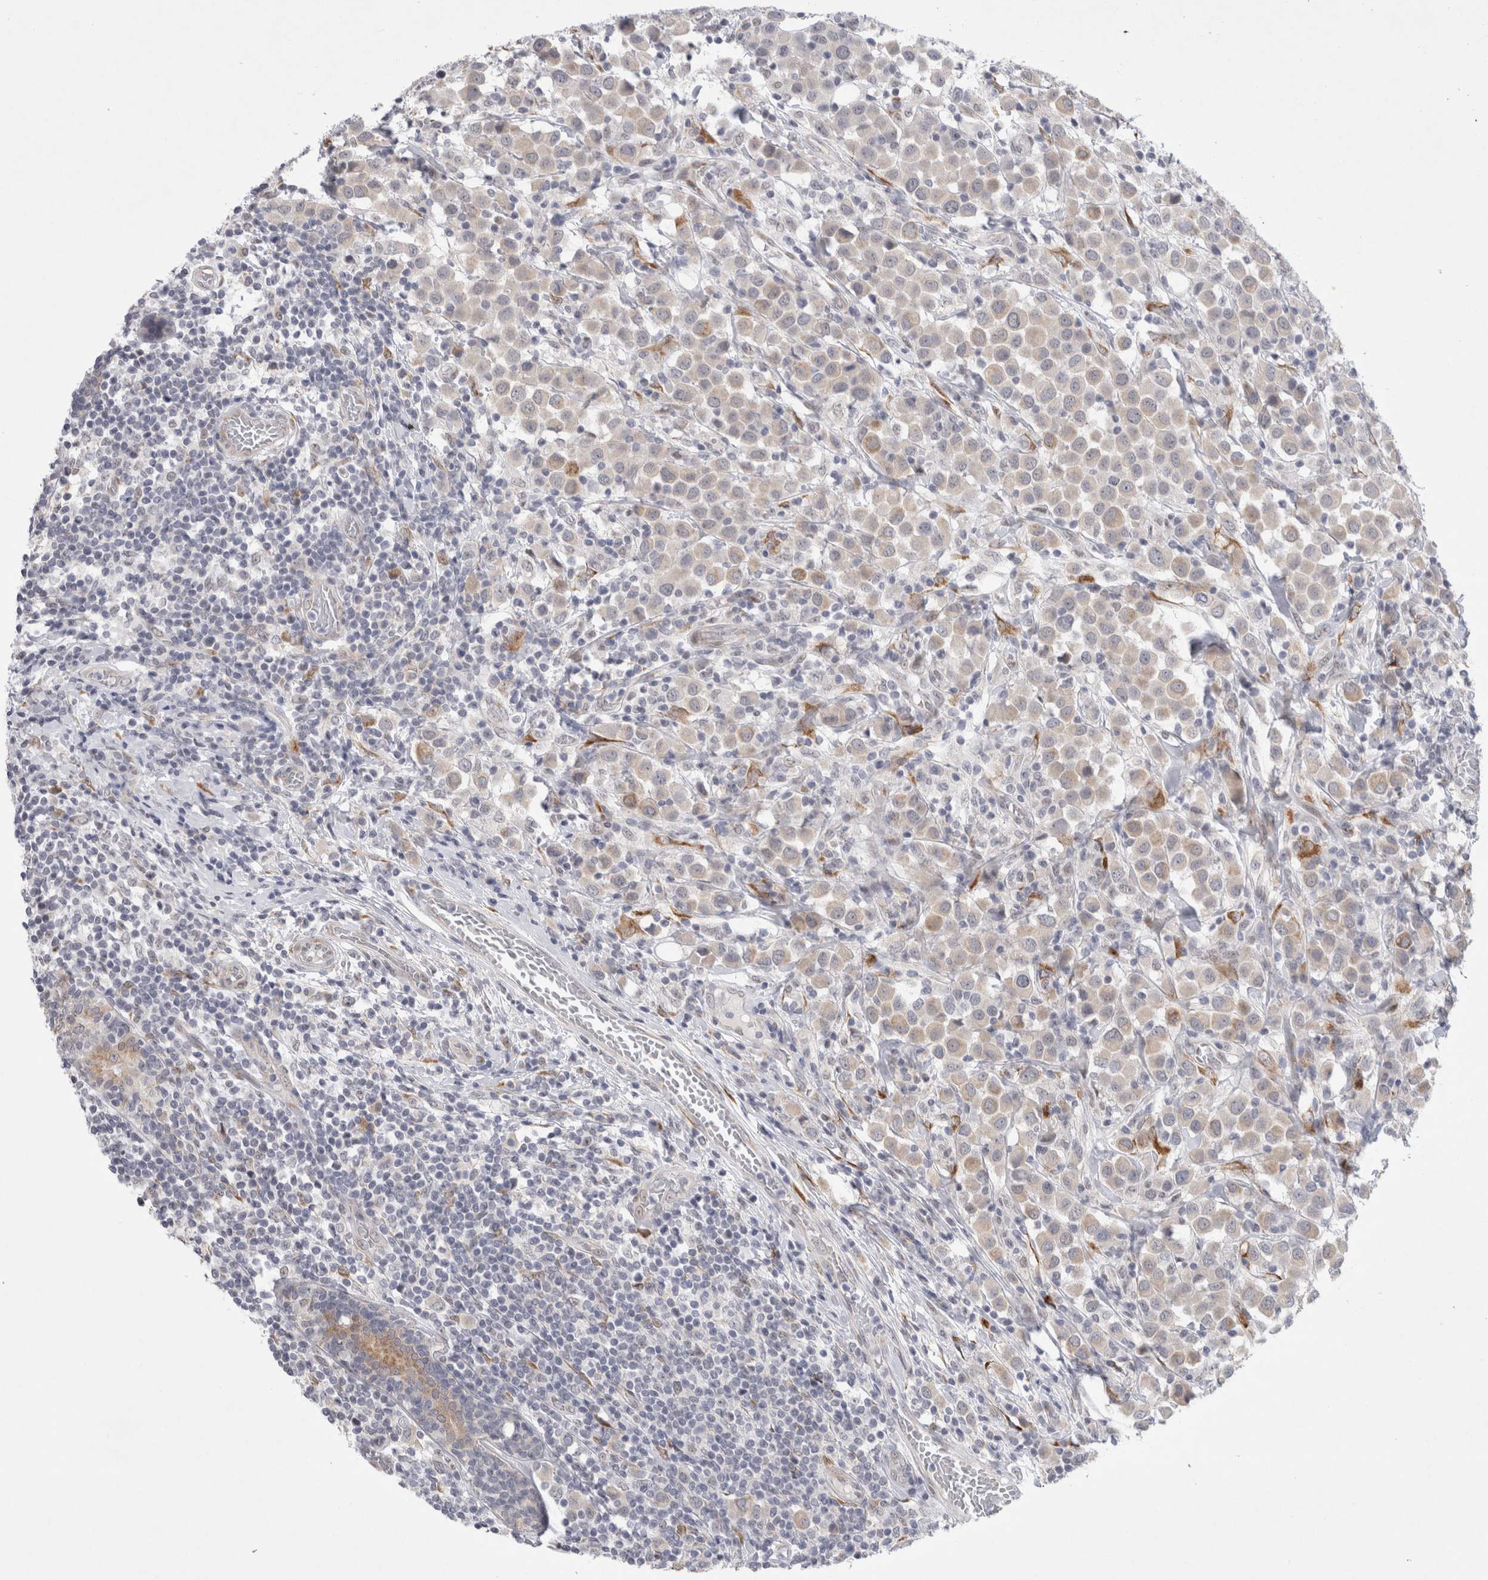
{"staining": {"intensity": "weak", "quantity": "25%-75%", "location": "cytoplasmic/membranous"}, "tissue": "breast cancer", "cell_type": "Tumor cells", "image_type": "cancer", "snomed": [{"axis": "morphology", "description": "Duct carcinoma"}, {"axis": "topography", "description": "Breast"}], "caption": "Weak cytoplasmic/membranous expression for a protein is present in approximately 25%-75% of tumor cells of breast cancer using IHC.", "gene": "TRMT1L", "patient": {"sex": "female", "age": 61}}